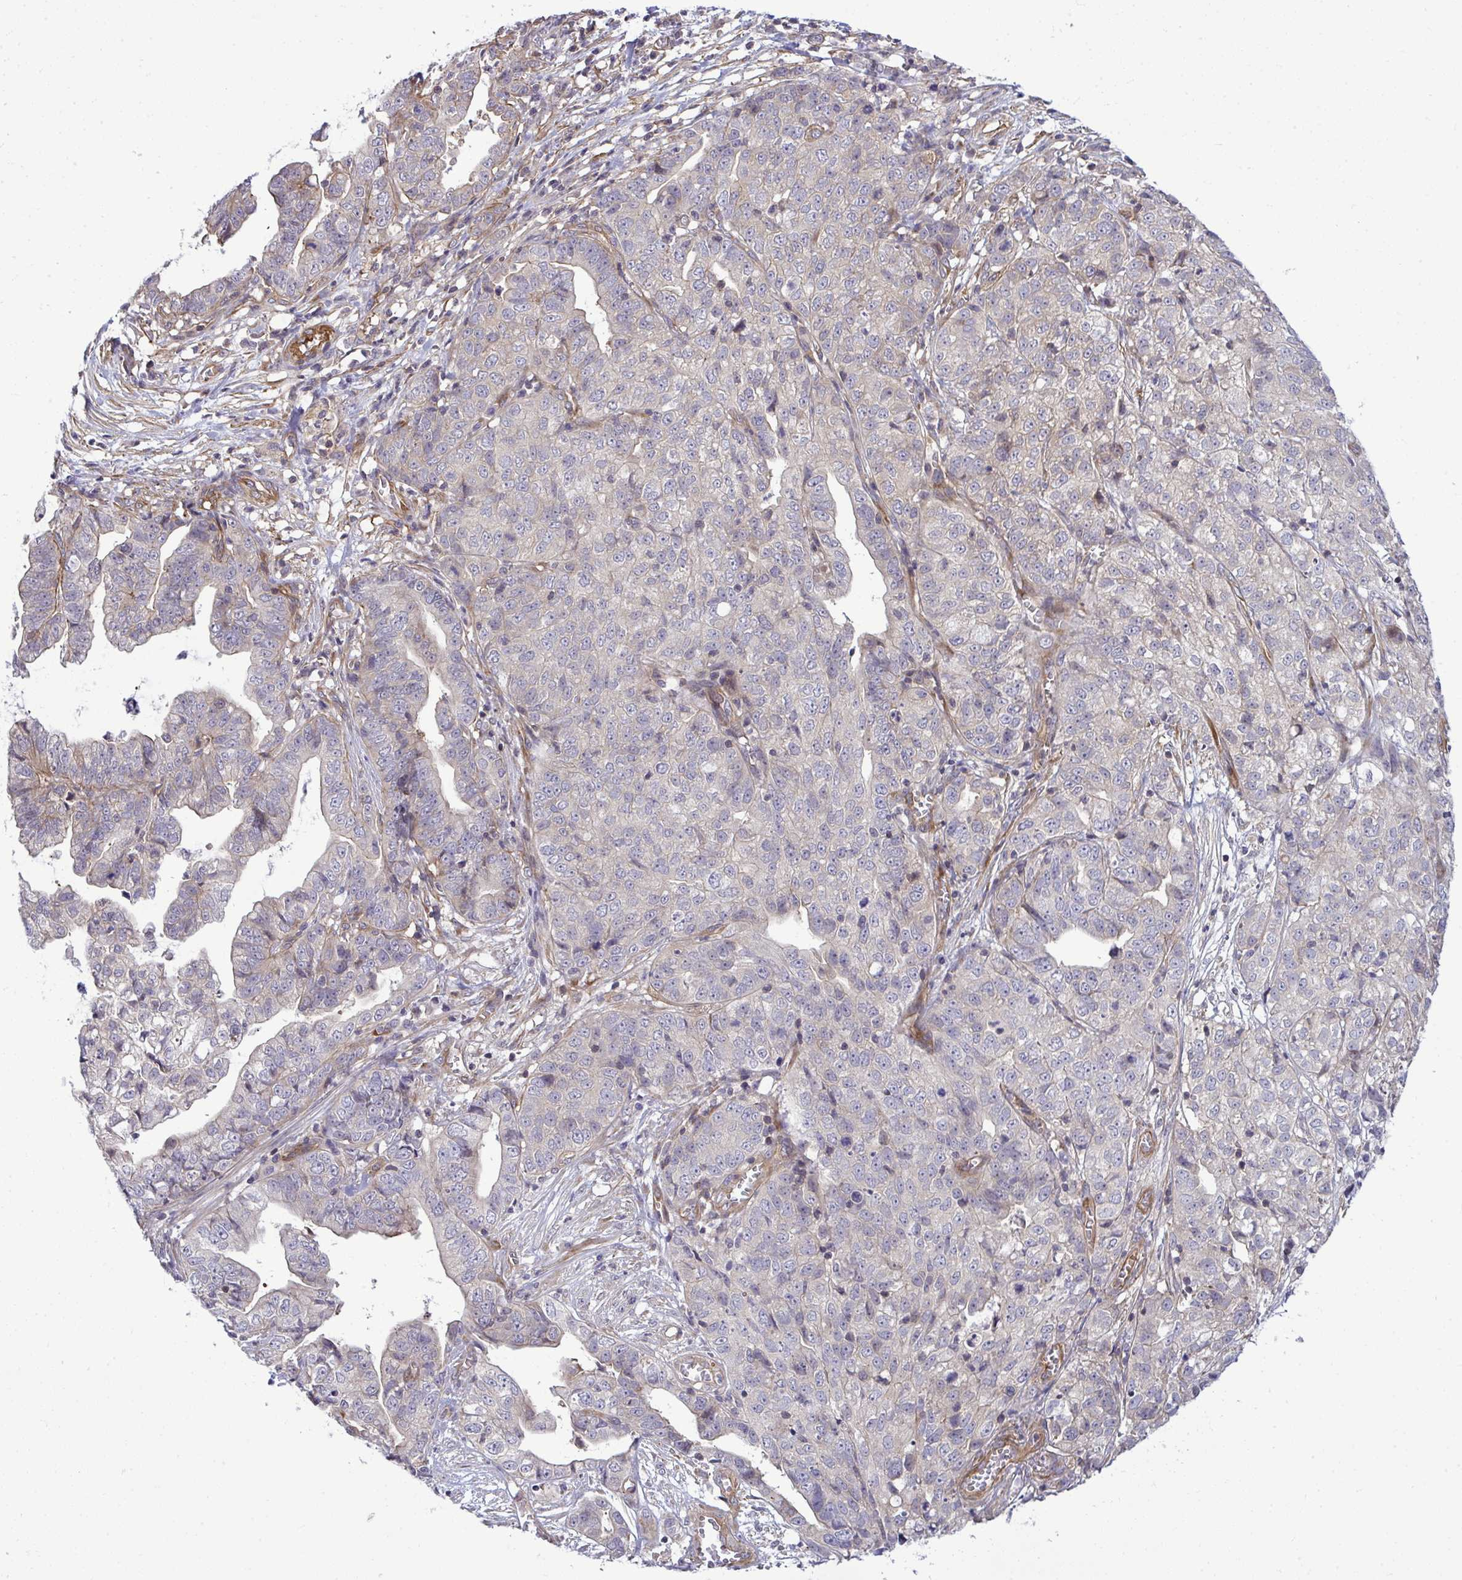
{"staining": {"intensity": "weak", "quantity": "<25%", "location": "cytoplasmic/membranous"}, "tissue": "stomach cancer", "cell_type": "Tumor cells", "image_type": "cancer", "snomed": [{"axis": "morphology", "description": "Adenocarcinoma, NOS"}, {"axis": "topography", "description": "Stomach, upper"}], "caption": "This micrograph is of adenocarcinoma (stomach) stained with immunohistochemistry (IHC) to label a protein in brown with the nuclei are counter-stained blue. There is no expression in tumor cells.", "gene": "FUT10", "patient": {"sex": "female", "age": 67}}